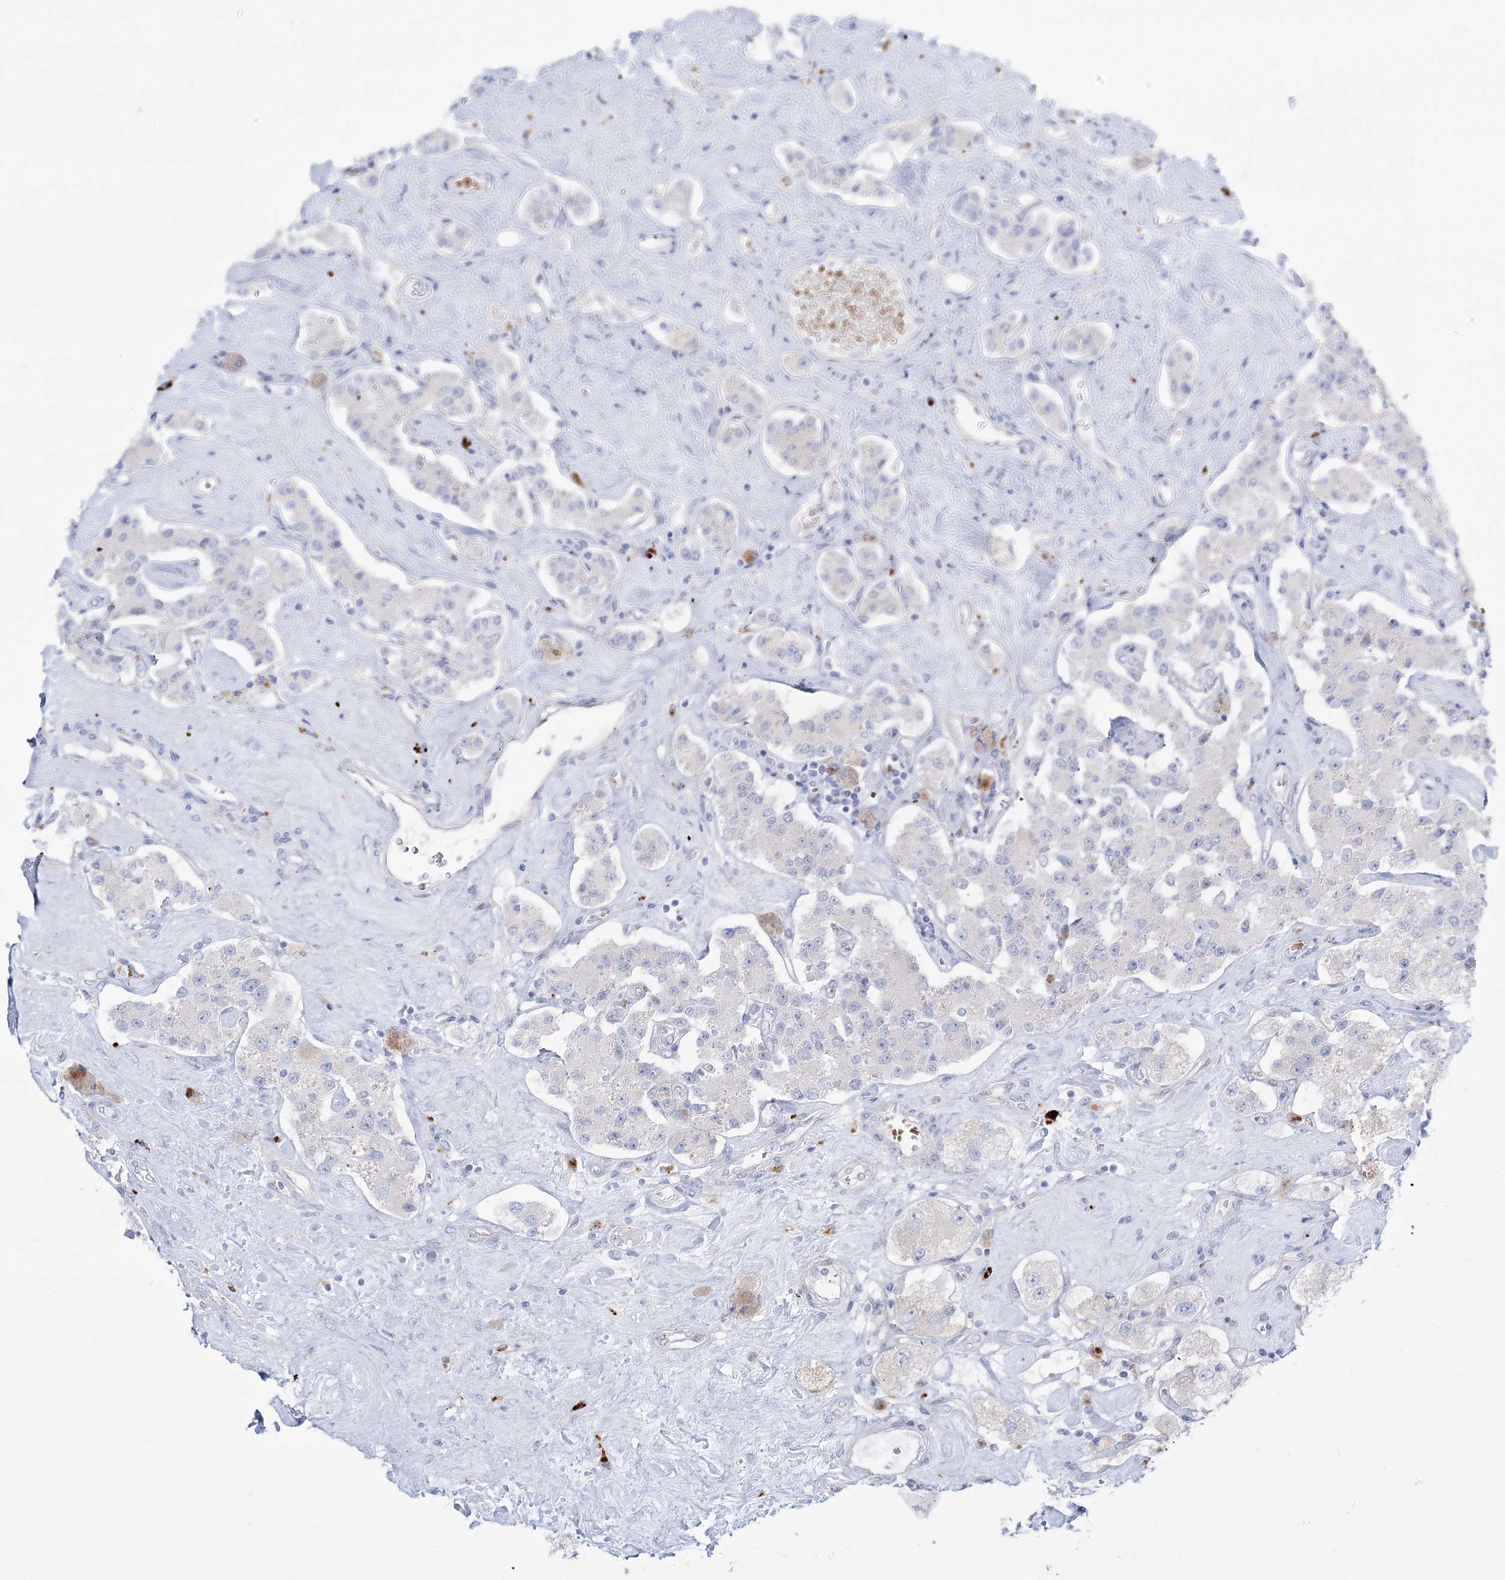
{"staining": {"intensity": "negative", "quantity": "none", "location": "none"}, "tissue": "carcinoid", "cell_type": "Tumor cells", "image_type": "cancer", "snomed": [{"axis": "morphology", "description": "Carcinoid, malignant, NOS"}, {"axis": "topography", "description": "Pancreas"}], "caption": "IHC image of neoplastic tissue: human malignant carcinoid stained with DAB (3,3'-diaminobenzidine) exhibits no significant protein staining in tumor cells. Nuclei are stained in blue.", "gene": "SIAE", "patient": {"sex": "male", "age": 41}}